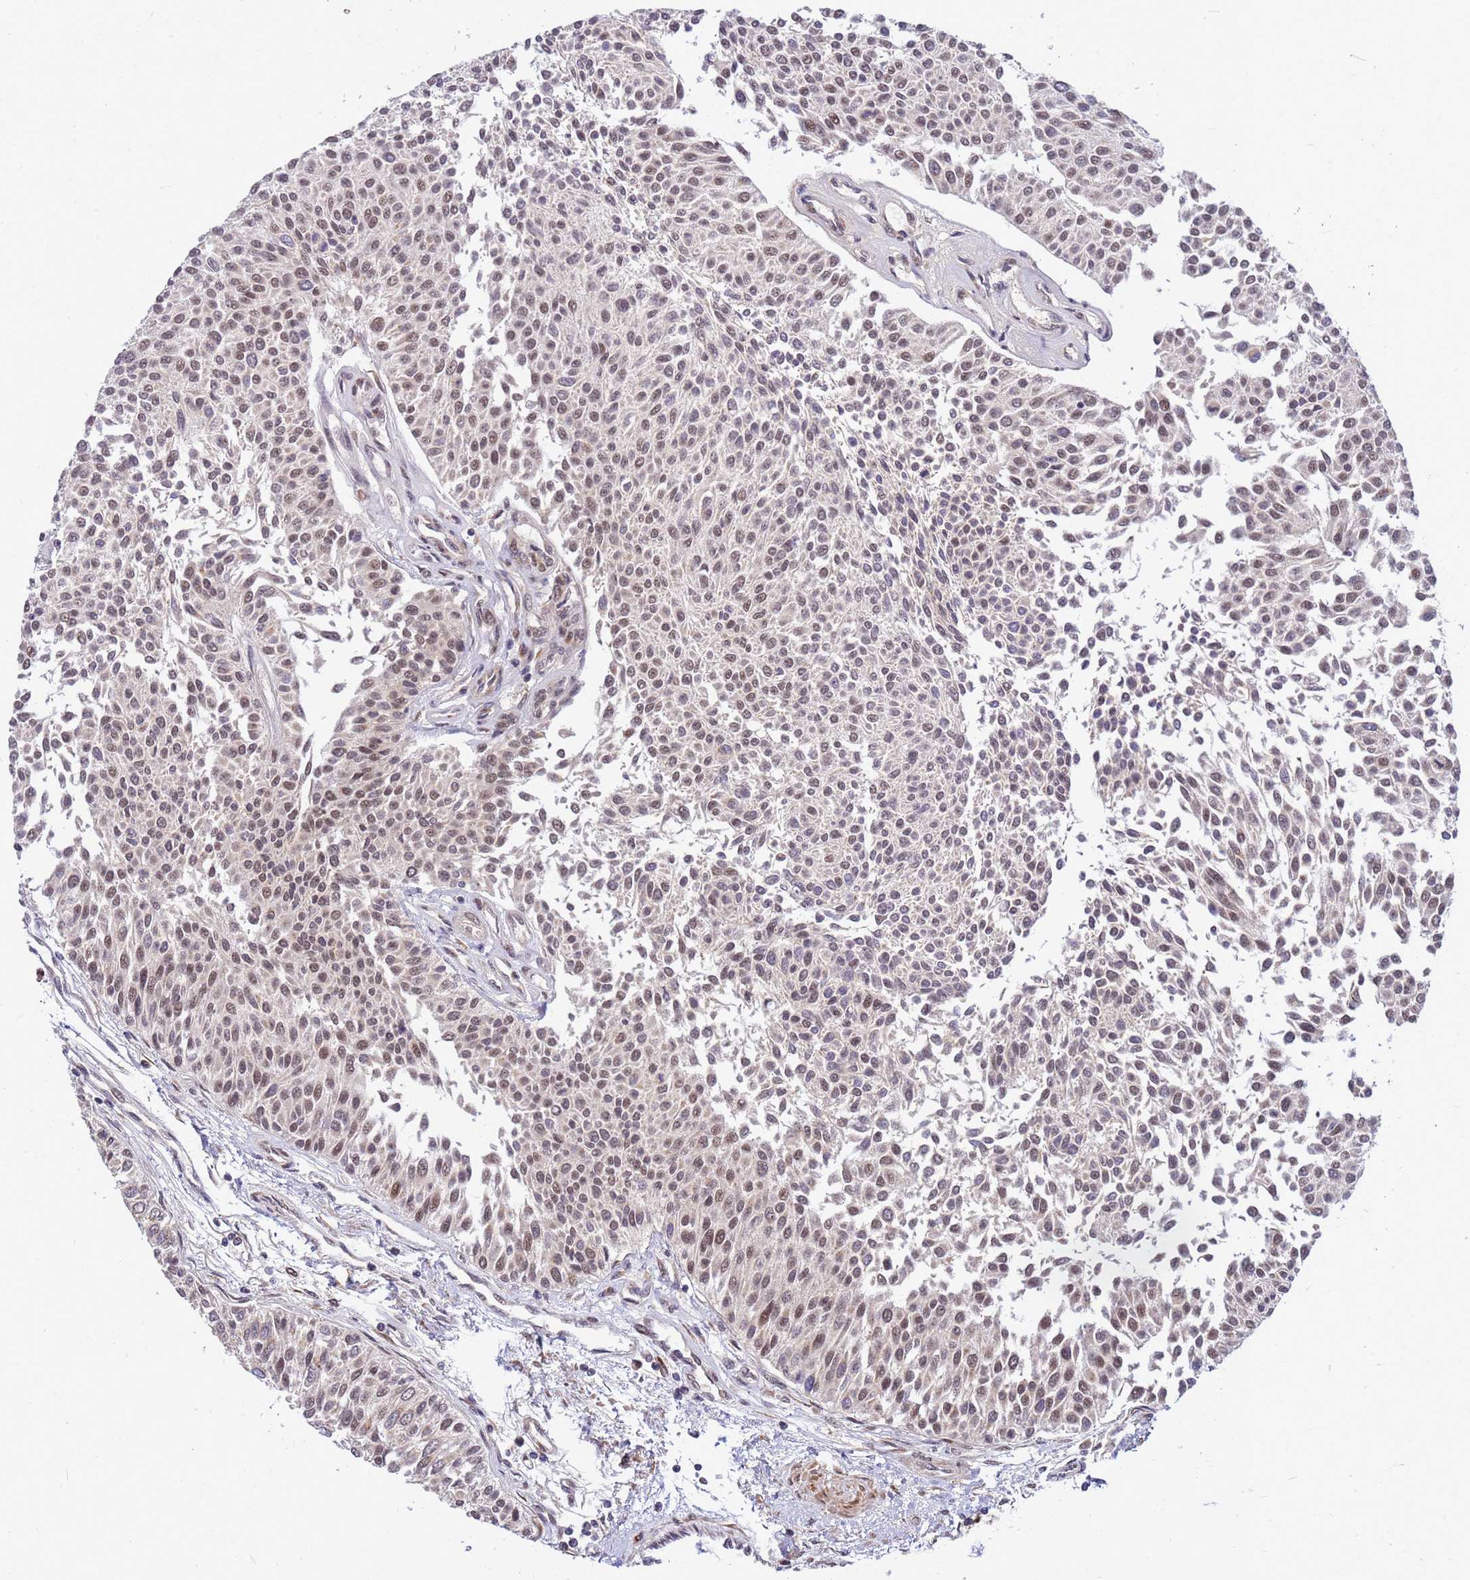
{"staining": {"intensity": "weak", "quantity": "25%-75%", "location": "nuclear"}, "tissue": "urothelial cancer", "cell_type": "Tumor cells", "image_type": "cancer", "snomed": [{"axis": "morphology", "description": "Urothelial carcinoma, NOS"}, {"axis": "topography", "description": "Urinary bladder"}], "caption": "Tumor cells demonstrate low levels of weak nuclear positivity in approximately 25%-75% of cells in human urothelial cancer.", "gene": "NCBP2", "patient": {"sex": "male", "age": 55}}